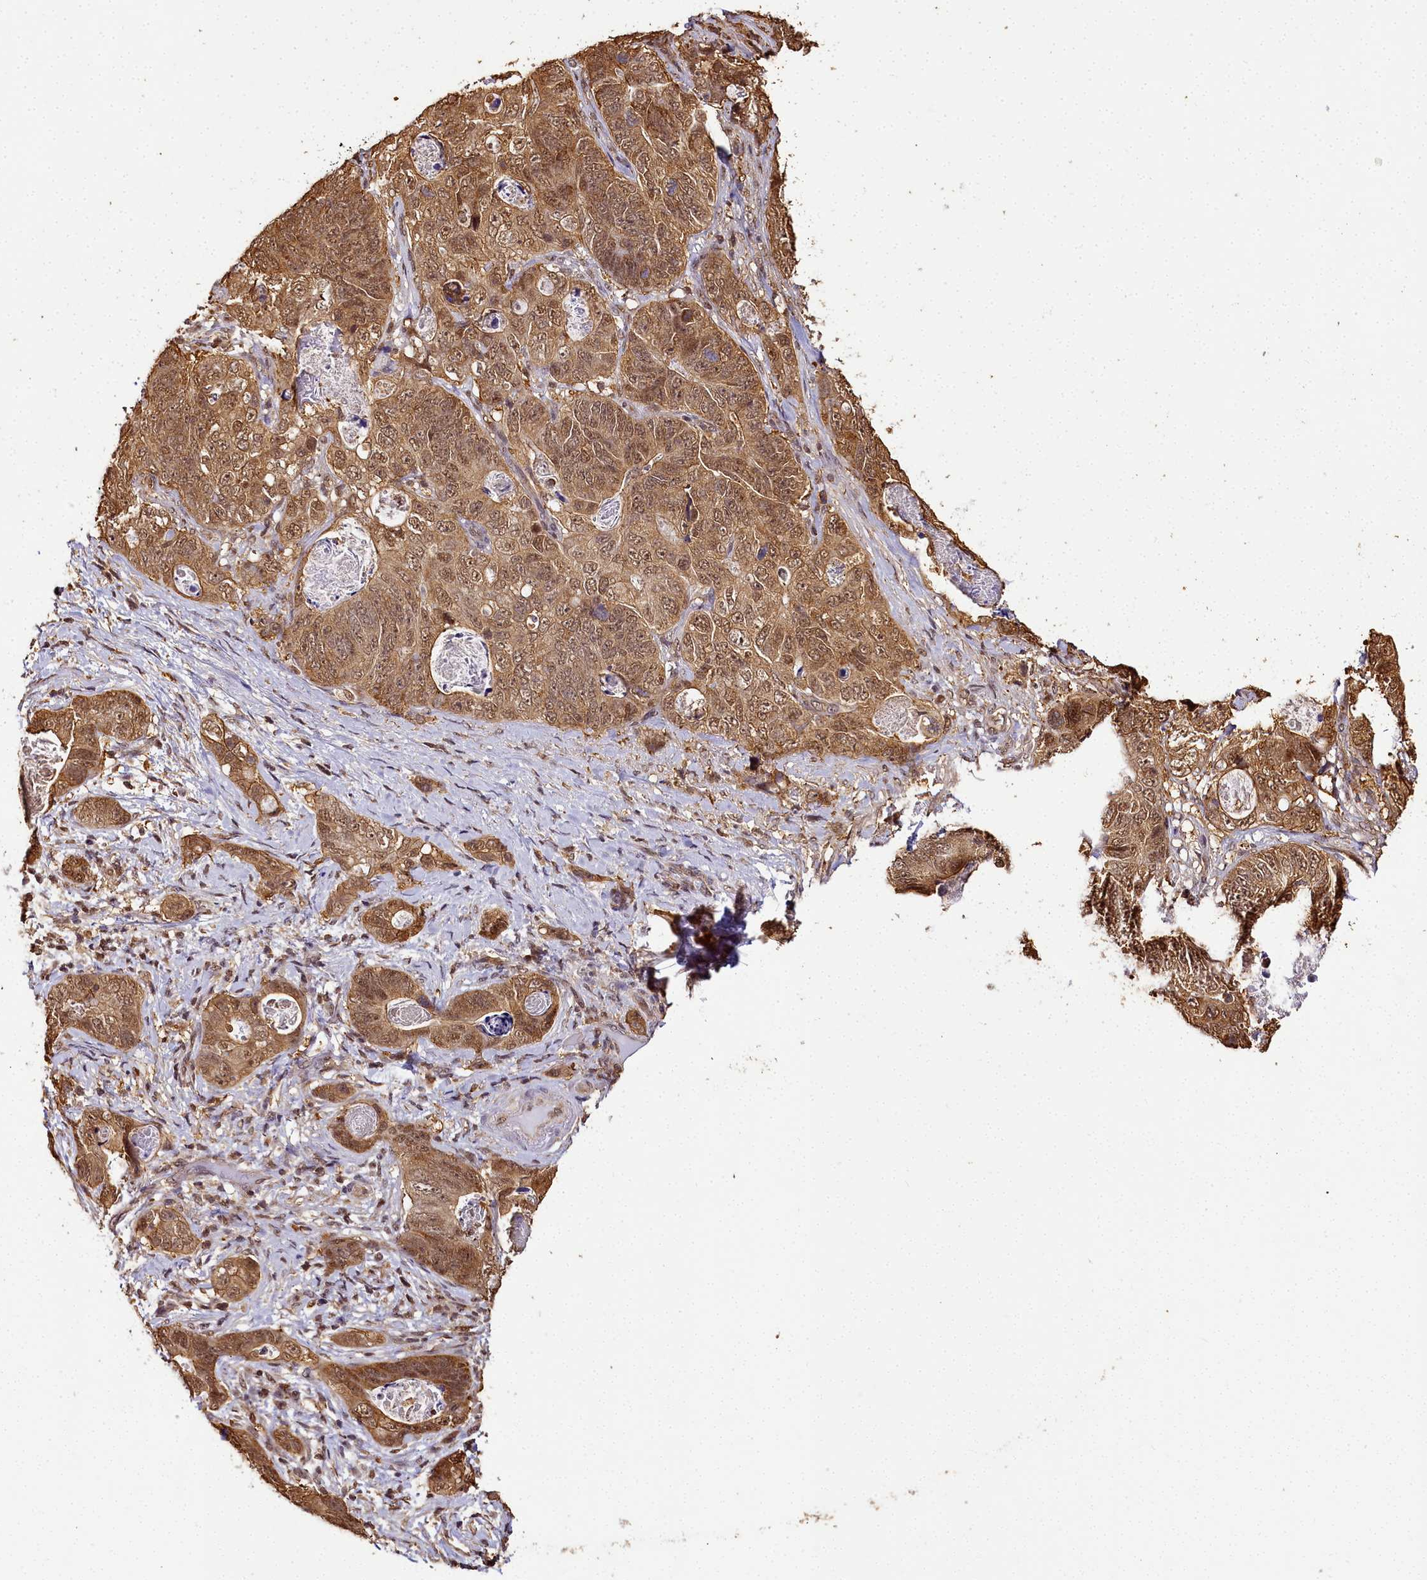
{"staining": {"intensity": "moderate", "quantity": ">75%", "location": "cytoplasmic/membranous,nuclear"}, "tissue": "stomach cancer", "cell_type": "Tumor cells", "image_type": "cancer", "snomed": [{"axis": "morphology", "description": "Normal tissue, NOS"}, {"axis": "morphology", "description": "Adenocarcinoma, NOS"}, {"axis": "topography", "description": "Stomach"}], "caption": "A high-resolution micrograph shows immunohistochemistry (IHC) staining of stomach cancer (adenocarcinoma), which reveals moderate cytoplasmic/membranous and nuclear positivity in about >75% of tumor cells. (Brightfield microscopy of DAB IHC at high magnification).", "gene": "PPP4C", "patient": {"sex": "female", "age": 89}}